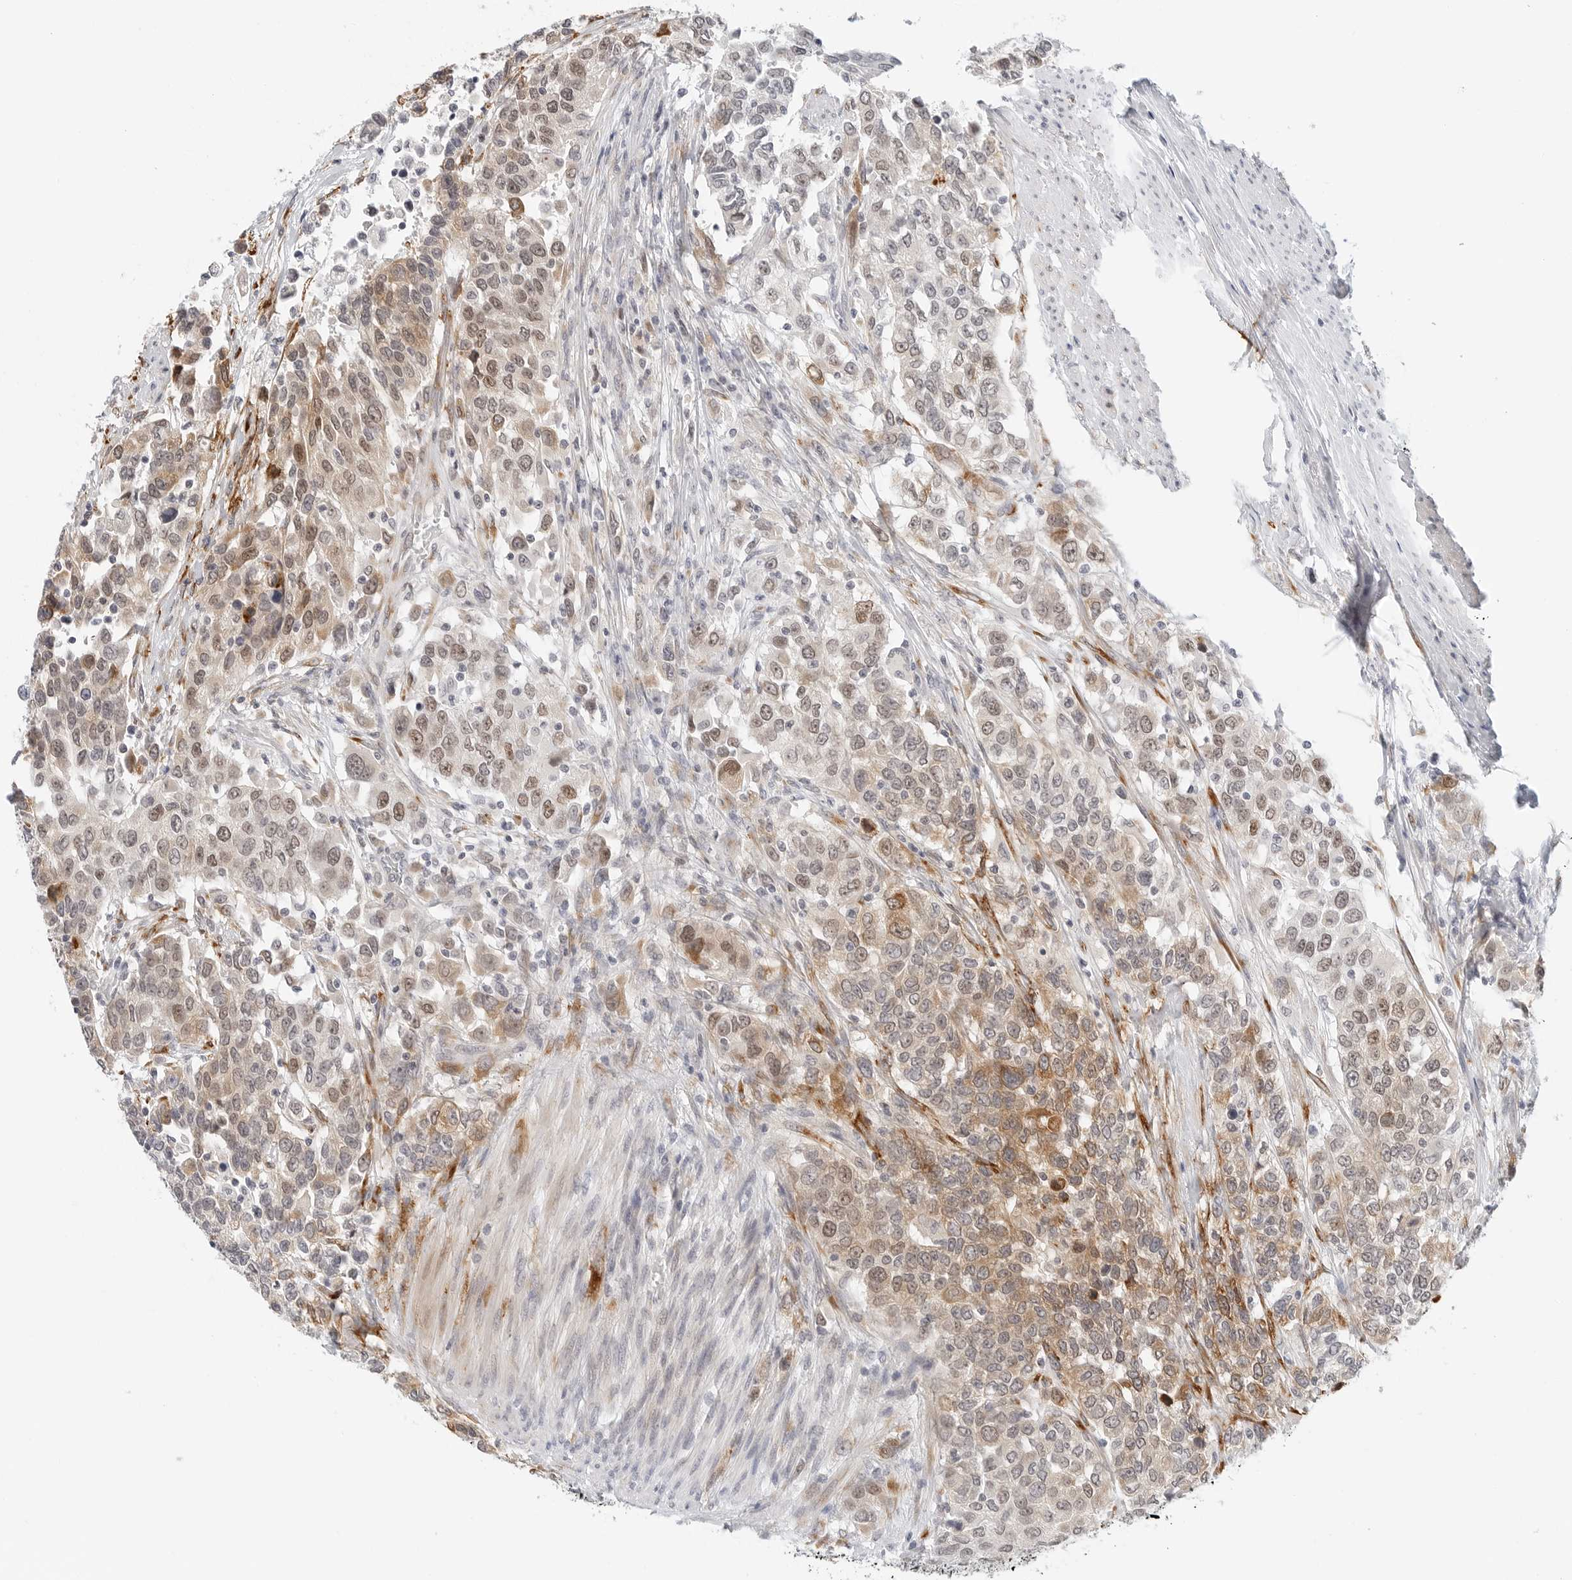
{"staining": {"intensity": "moderate", "quantity": "25%-75%", "location": "cytoplasmic/membranous,nuclear"}, "tissue": "urothelial cancer", "cell_type": "Tumor cells", "image_type": "cancer", "snomed": [{"axis": "morphology", "description": "Urothelial carcinoma, High grade"}, {"axis": "topography", "description": "Urinary bladder"}], "caption": "High-magnification brightfield microscopy of high-grade urothelial carcinoma stained with DAB (brown) and counterstained with hematoxylin (blue). tumor cells exhibit moderate cytoplasmic/membranous and nuclear staining is seen in approximately25%-75% of cells.", "gene": "TSEN2", "patient": {"sex": "female", "age": 80}}